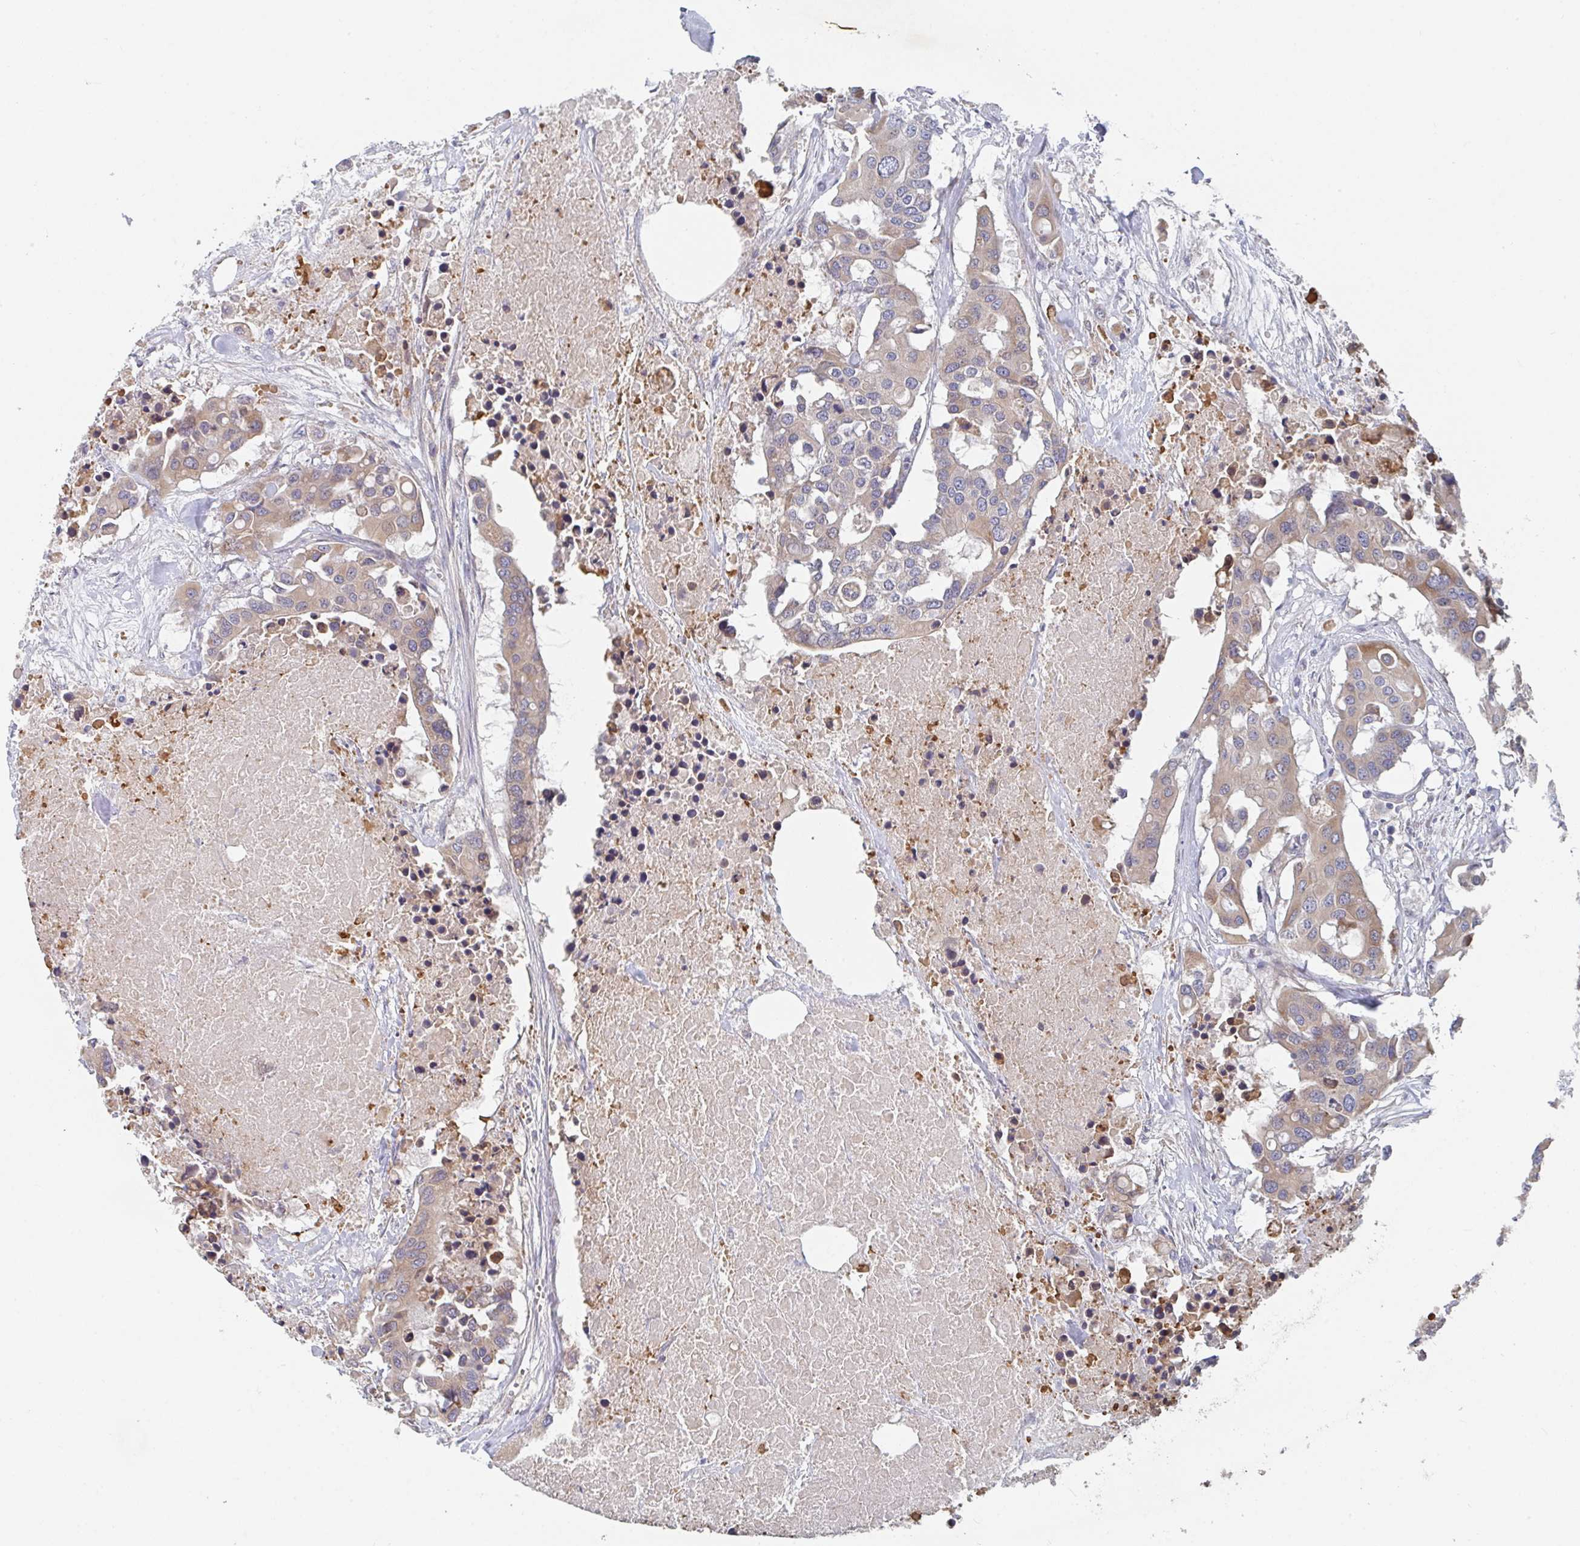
{"staining": {"intensity": "moderate", "quantity": "25%-75%", "location": "cytoplasmic/membranous"}, "tissue": "colorectal cancer", "cell_type": "Tumor cells", "image_type": "cancer", "snomed": [{"axis": "morphology", "description": "Adenocarcinoma, NOS"}, {"axis": "topography", "description": "Colon"}], "caption": "Immunohistochemical staining of human colorectal cancer demonstrates medium levels of moderate cytoplasmic/membranous expression in approximately 25%-75% of tumor cells. Using DAB (3,3'-diaminobenzidine) (brown) and hematoxylin (blue) stains, captured at high magnification using brightfield microscopy.", "gene": "ELOVL1", "patient": {"sex": "male", "age": 77}}